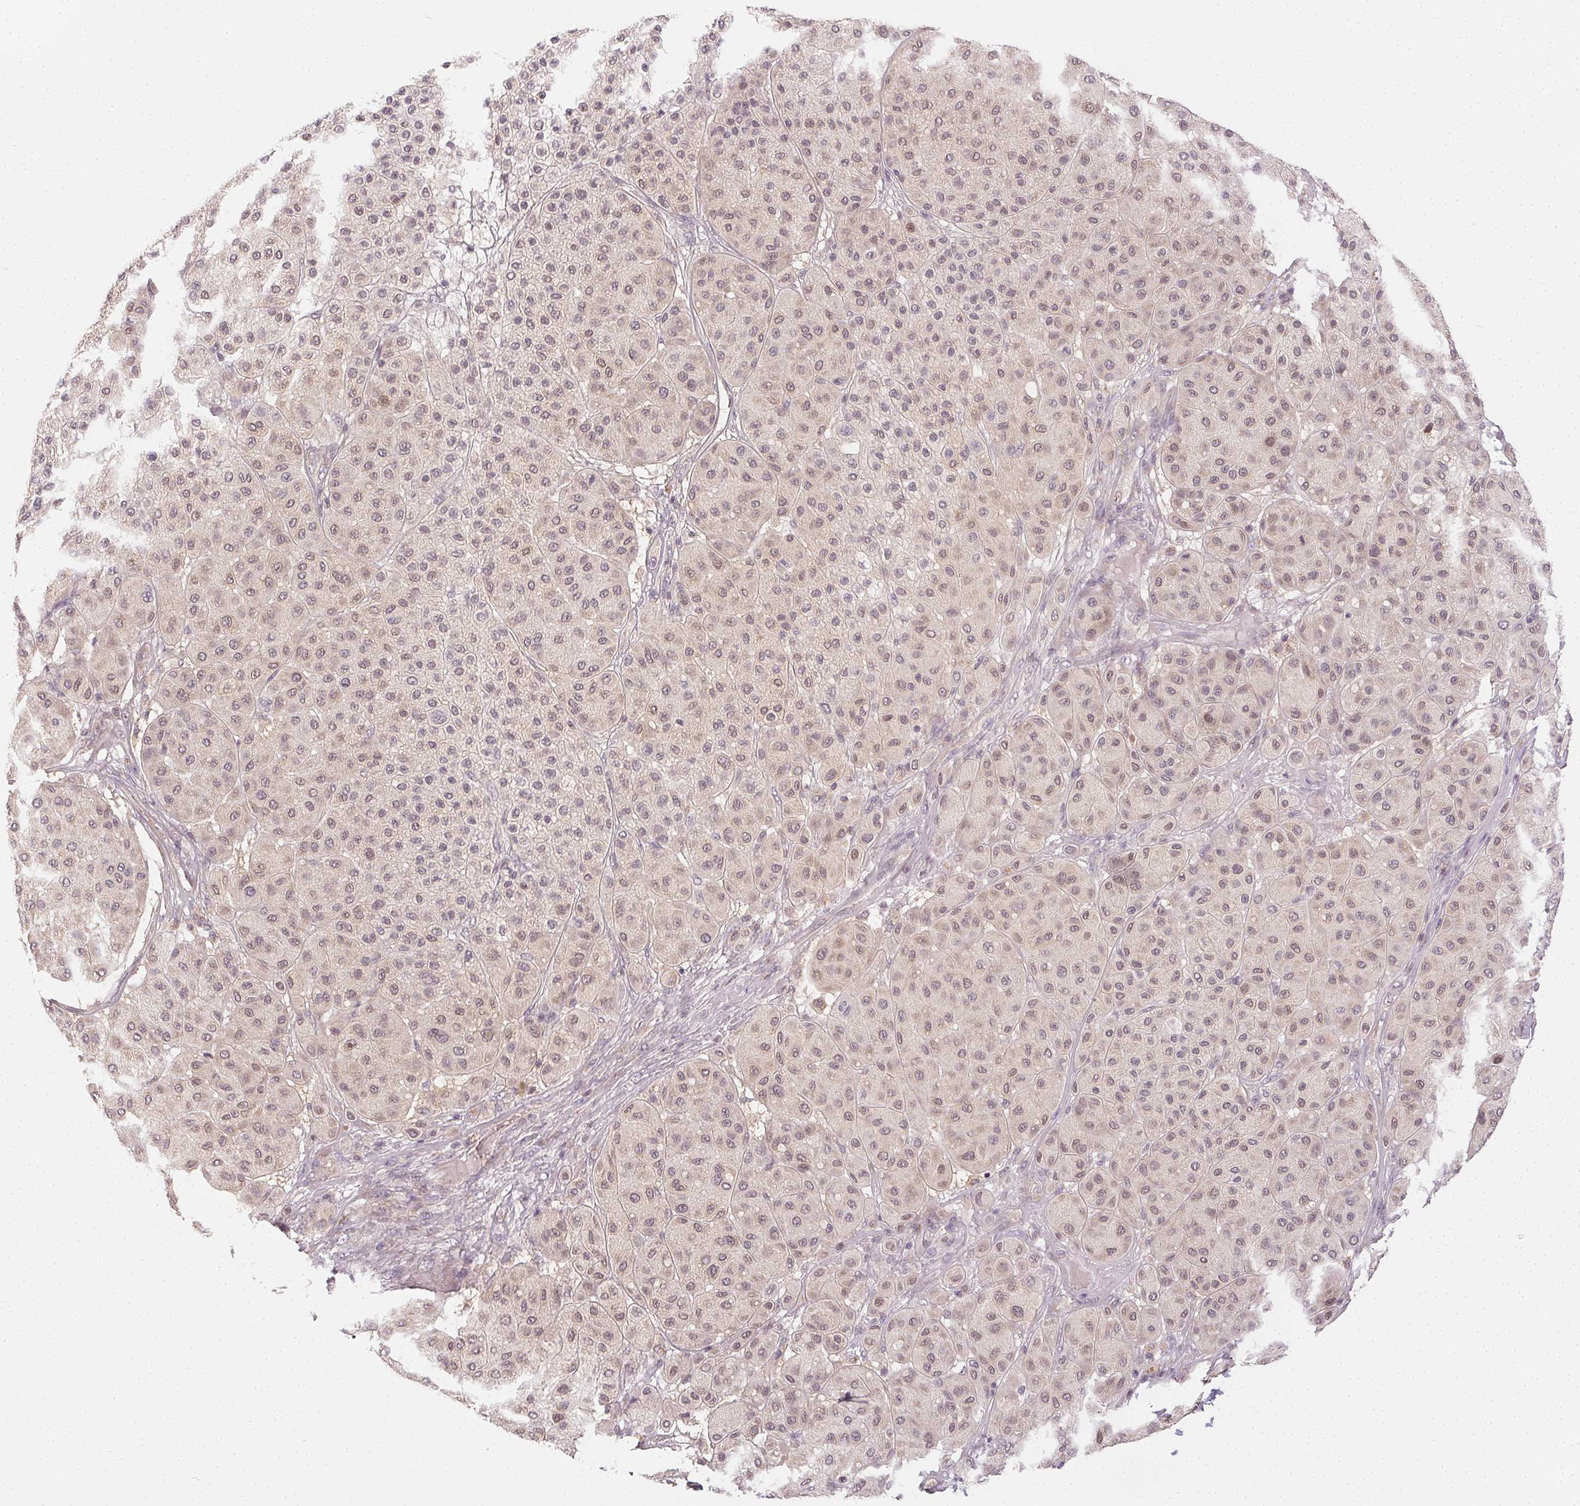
{"staining": {"intensity": "weak", "quantity": "<25%", "location": "cytoplasmic/membranous"}, "tissue": "melanoma", "cell_type": "Tumor cells", "image_type": "cancer", "snomed": [{"axis": "morphology", "description": "Malignant melanoma, Metastatic site"}, {"axis": "topography", "description": "Smooth muscle"}], "caption": "There is no significant positivity in tumor cells of melanoma.", "gene": "NCOA4", "patient": {"sex": "male", "age": 41}}